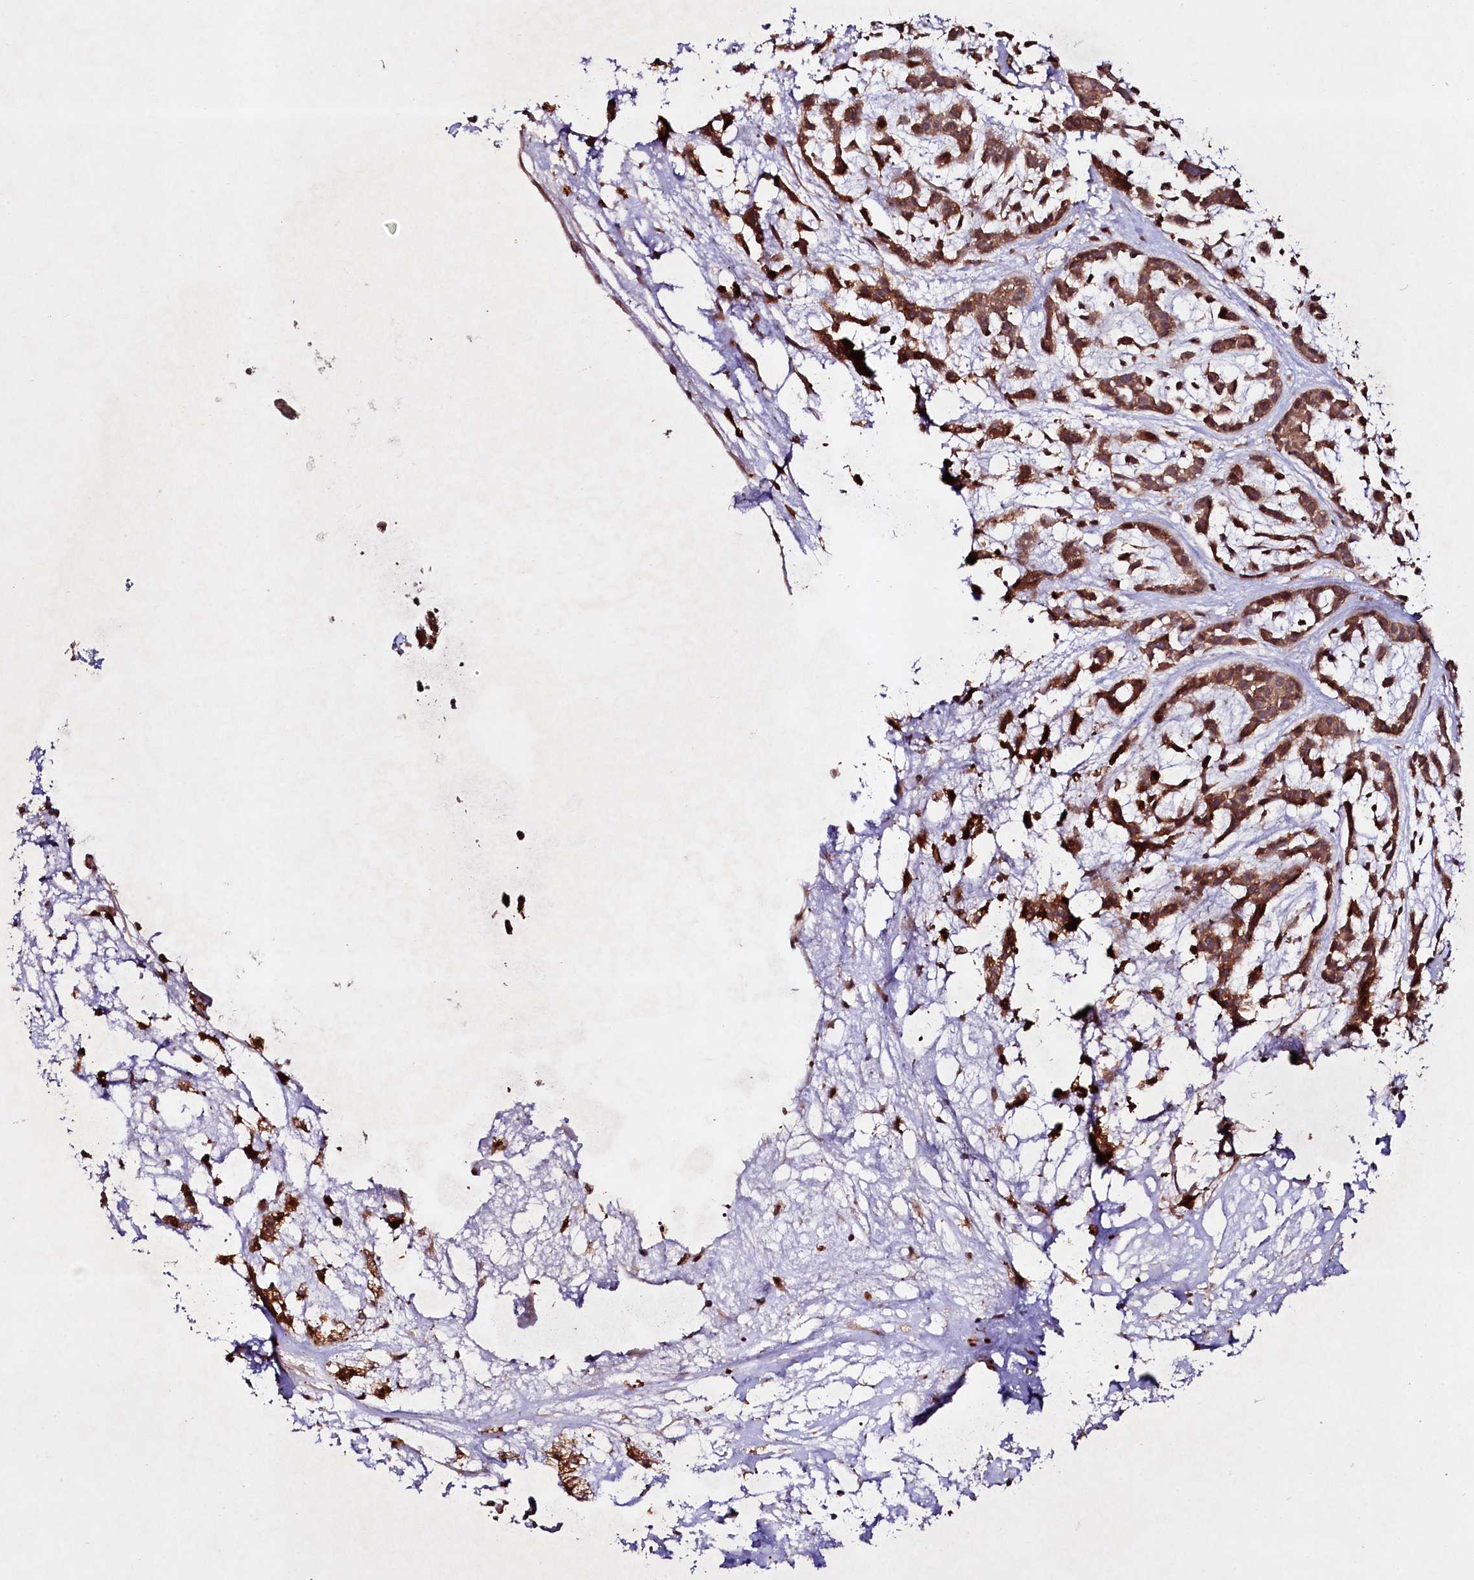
{"staining": {"intensity": "moderate", "quantity": ">75%", "location": "cytoplasmic/membranous"}, "tissue": "head and neck cancer", "cell_type": "Tumor cells", "image_type": "cancer", "snomed": [{"axis": "morphology", "description": "Adenocarcinoma, NOS"}, {"axis": "morphology", "description": "Adenoma, NOS"}, {"axis": "topography", "description": "Head-Neck"}], "caption": "Moderate cytoplasmic/membranous protein expression is present in approximately >75% of tumor cells in adenocarcinoma (head and neck).", "gene": "NEDD1", "patient": {"sex": "female", "age": 55}}